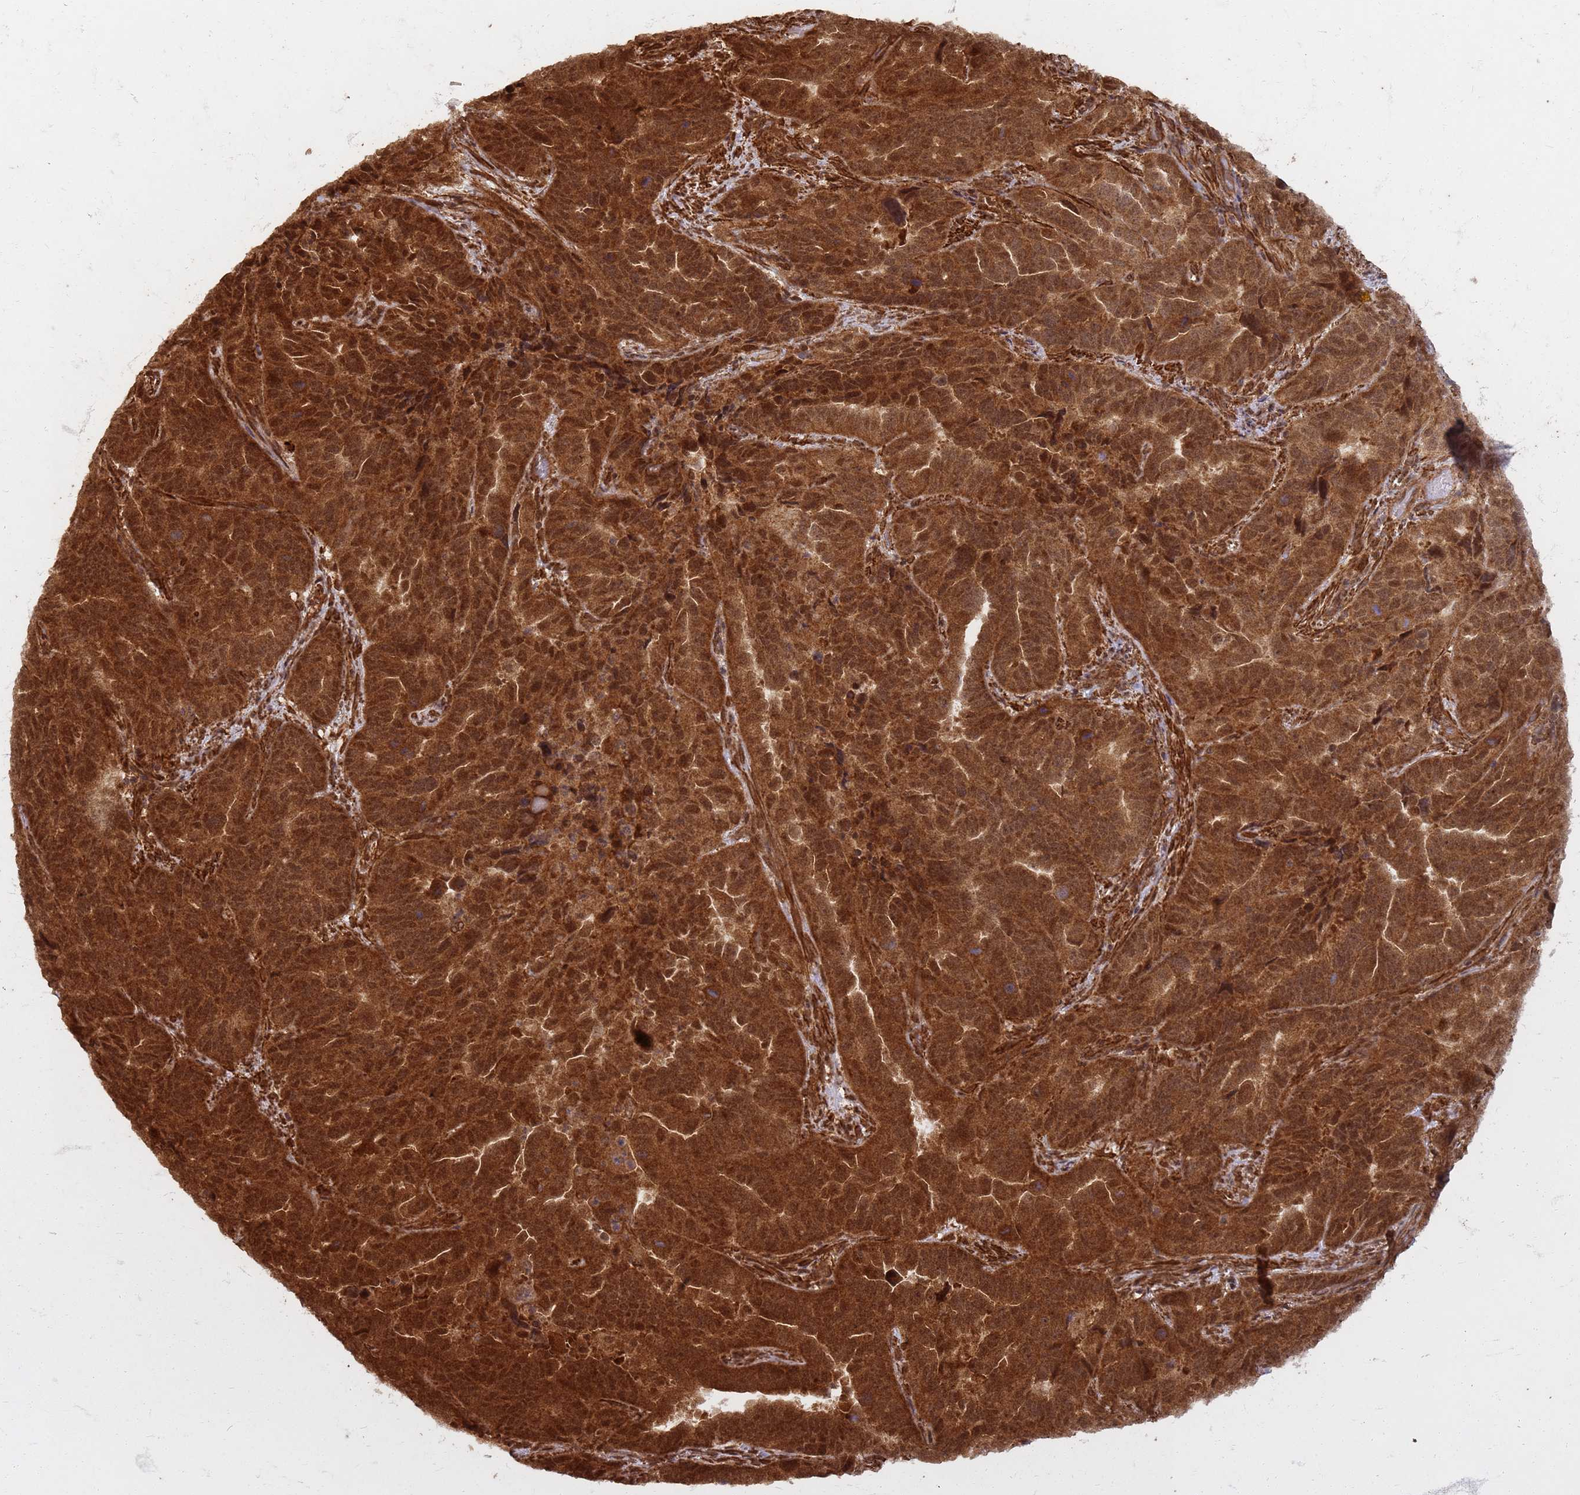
{"staining": {"intensity": "strong", "quantity": ">75%", "location": "cytoplasmic/membranous,nuclear"}, "tissue": "endometrial cancer", "cell_type": "Tumor cells", "image_type": "cancer", "snomed": [{"axis": "morphology", "description": "Adenocarcinoma, NOS"}, {"axis": "topography", "description": "Endometrium"}], "caption": "The image reveals a brown stain indicating the presence of a protein in the cytoplasmic/membranous and nuclear of tumor cells in endometrial adenocarcinoma.", "gene": "KIF26A", "patient": {"sex": "female", "age": 65}}